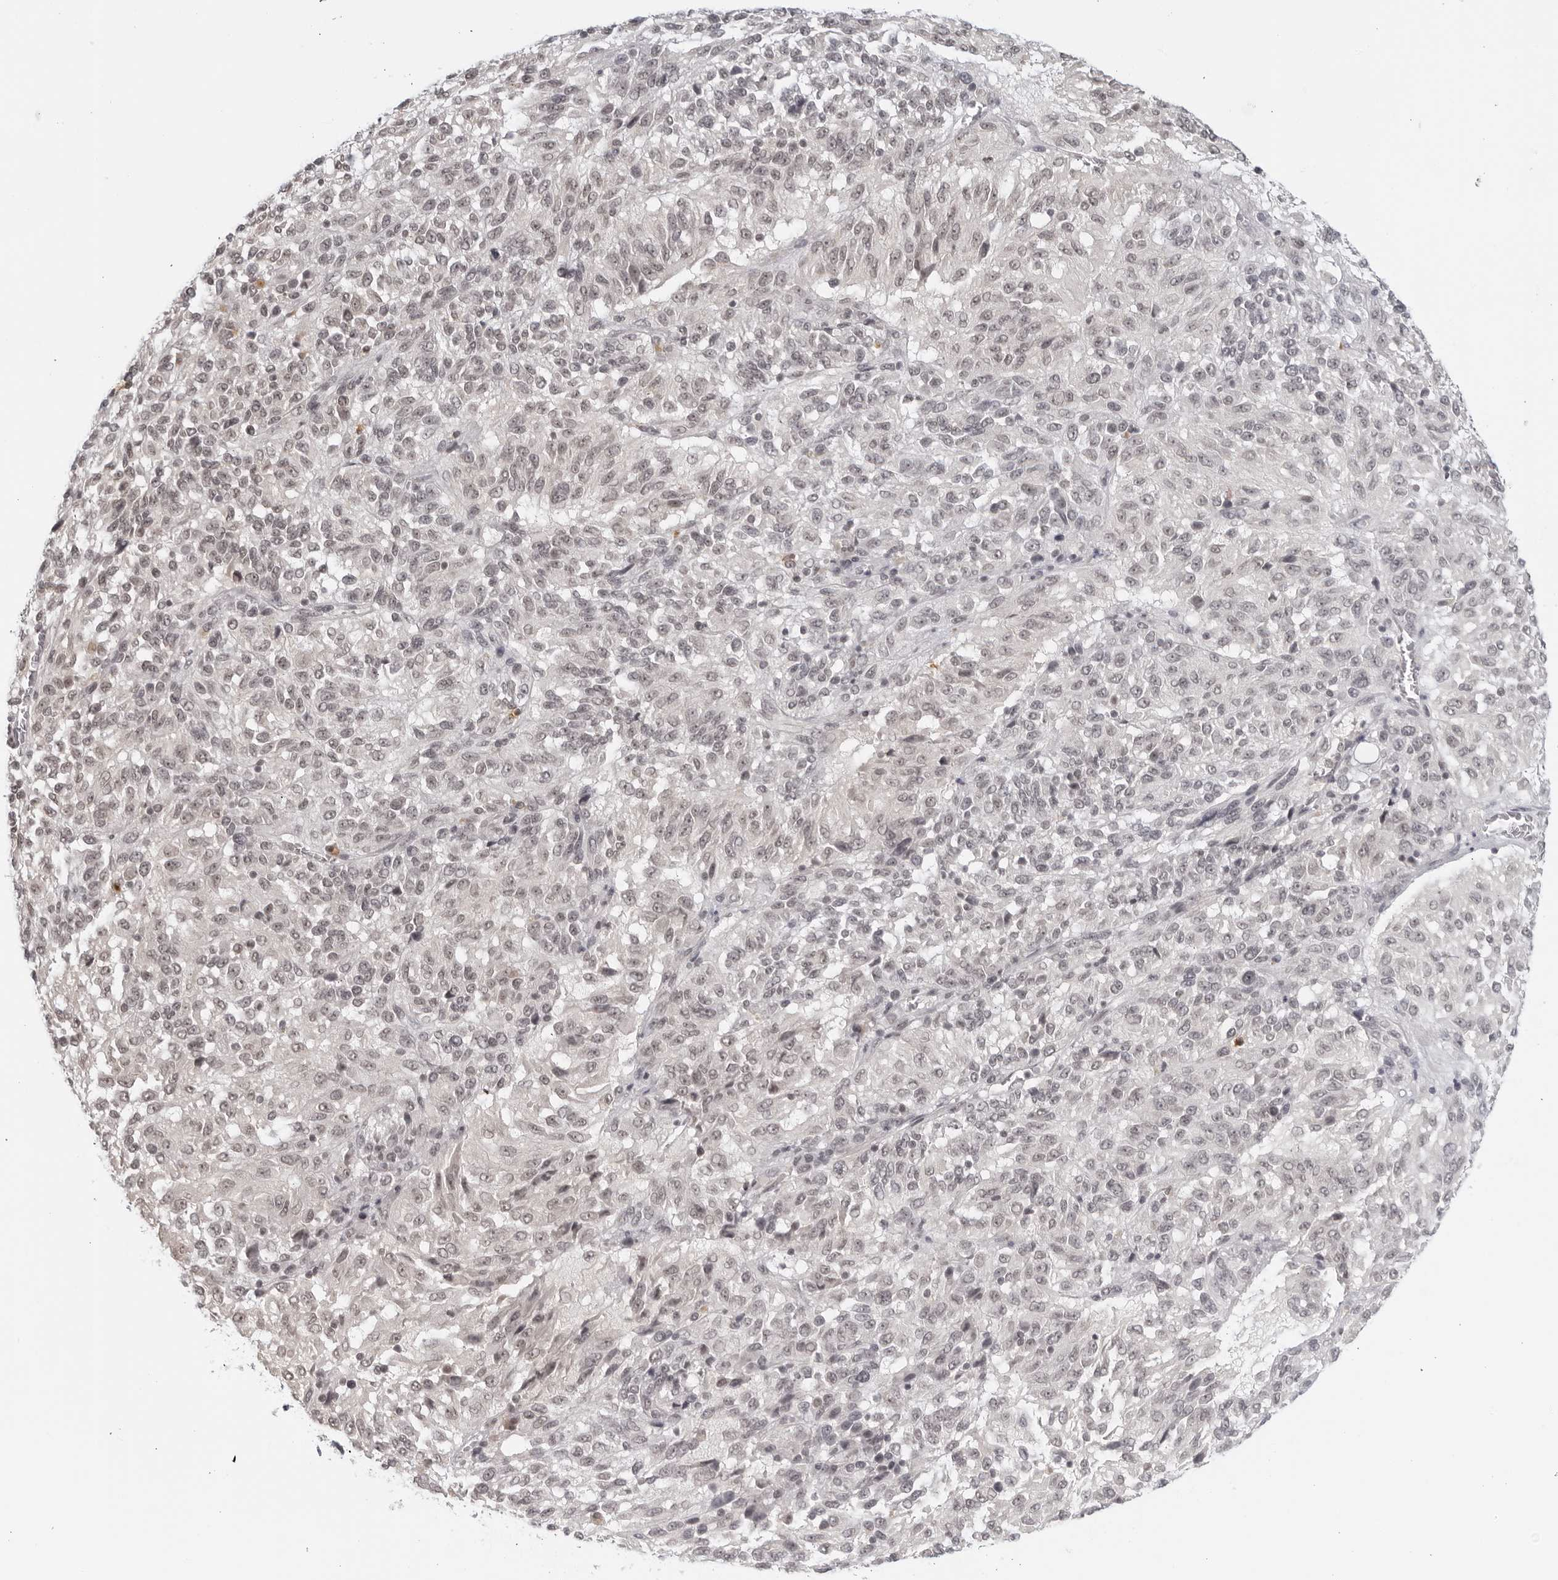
{"staining": {"intensity": "weak", "quantity": "<25%", "location": "nuclear"}, "tissue": "melanoma", "cell_type": "Tumor cells", "image_type": "cancer", "snomed": [{"axis": "morphology", "description": "Malignant melanoma, Metastatic site"}, {"axis": "topography", "description": "Lung"}], "caption": "Immunohistochemistry photomicrograph of melanoma stained for a protein (brown), which exhibits no staining in tumor cells.", "gene": "RAB11FIP3", "patient": {"sex": "male", "age": 64}}